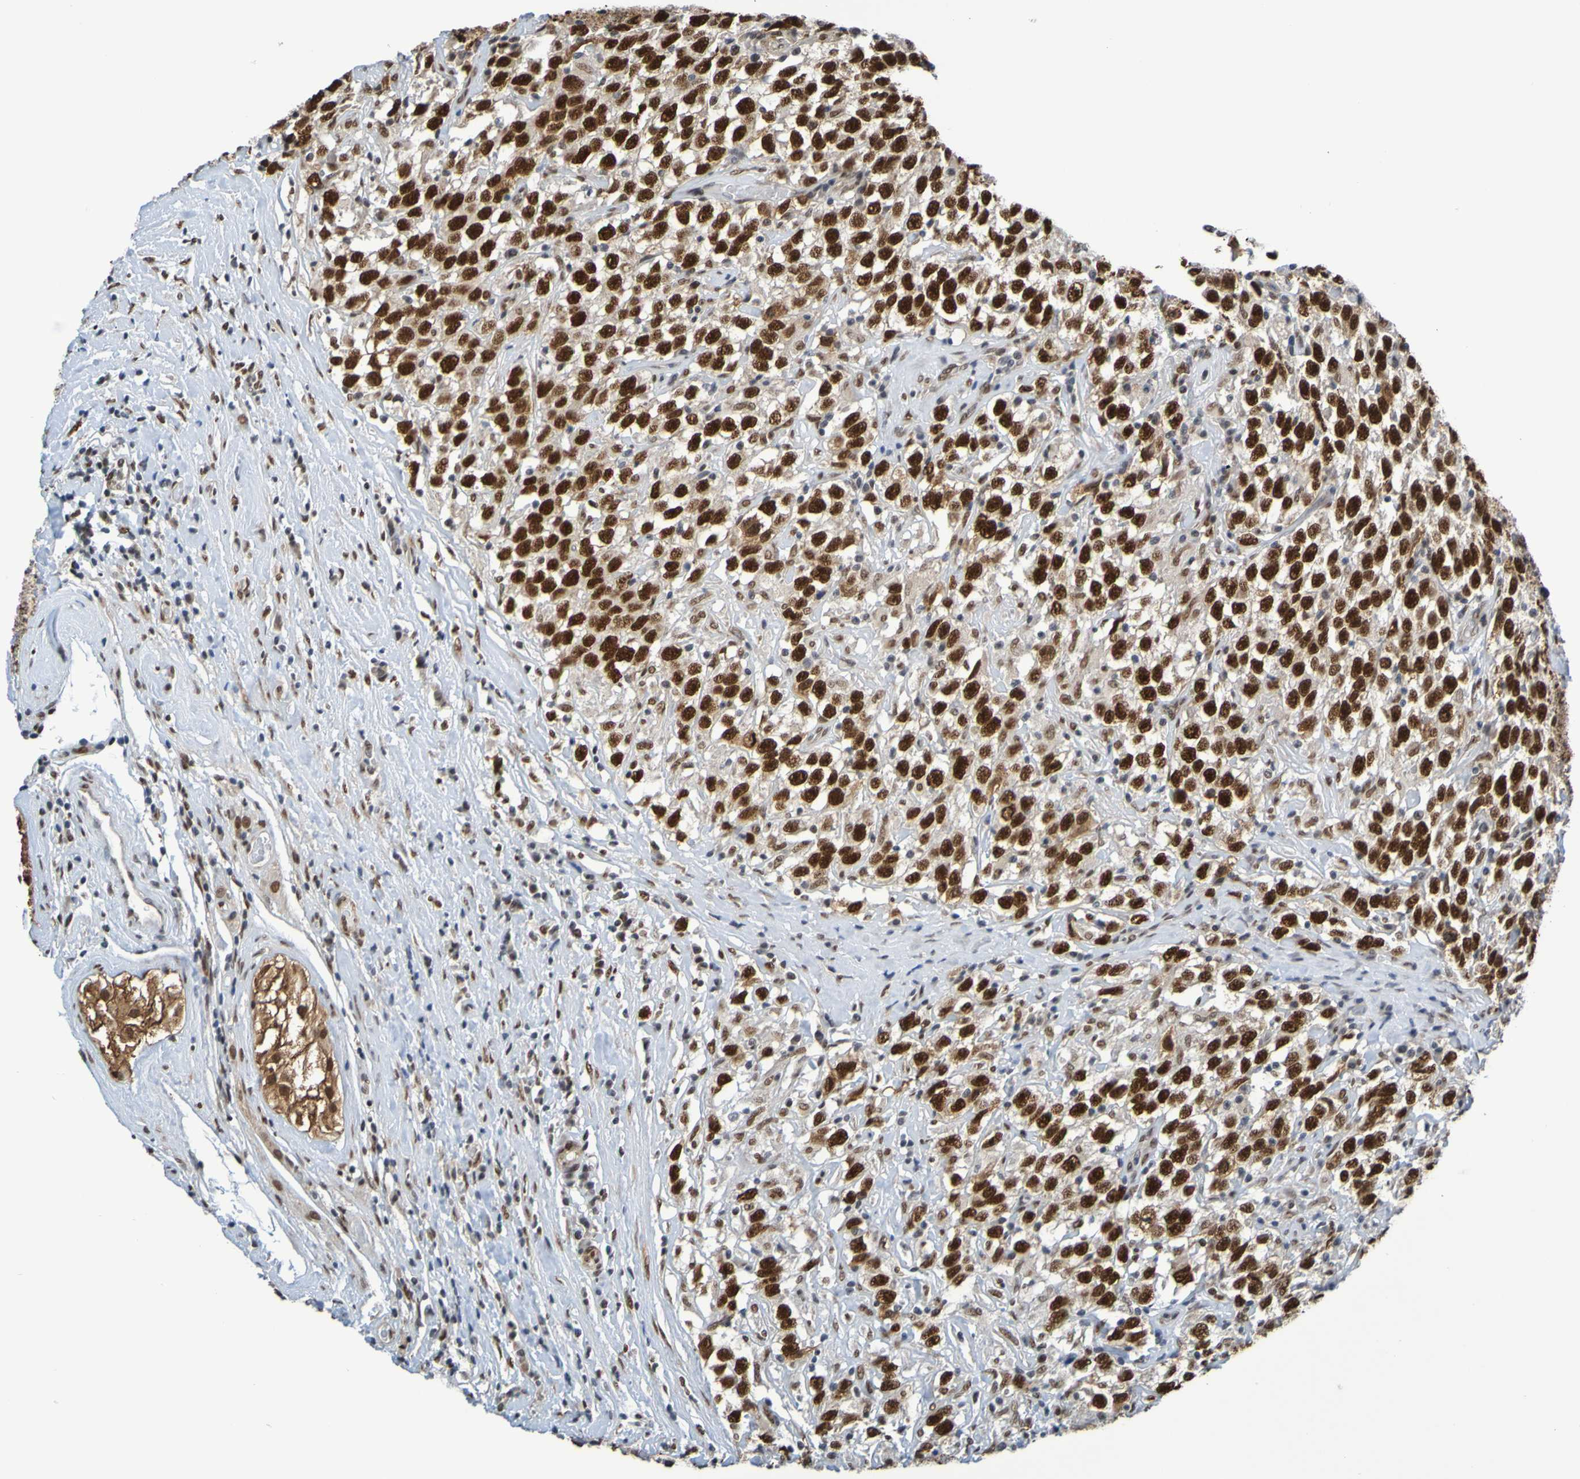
{"staining": {"intensity": "strong", "quantity": ">75%", "location": "nuclear"}, "tissue": "testis cancer", "cell_type": "Tumor cells", "image_type": "cancer", "snomed": [{"axis": "morphology", "description": "Seminoma, NOS"}, {"axis": "topography", "description": "Testis"}], "caption": "Approximately >75% of tumor cells in human testis cancer (seminoma) reveal strong nuclear protein positivity as visualized by brown immunohistochemical staining.", "gene": "HDAC2", "patient": {"sex": "male", "age": 41}}